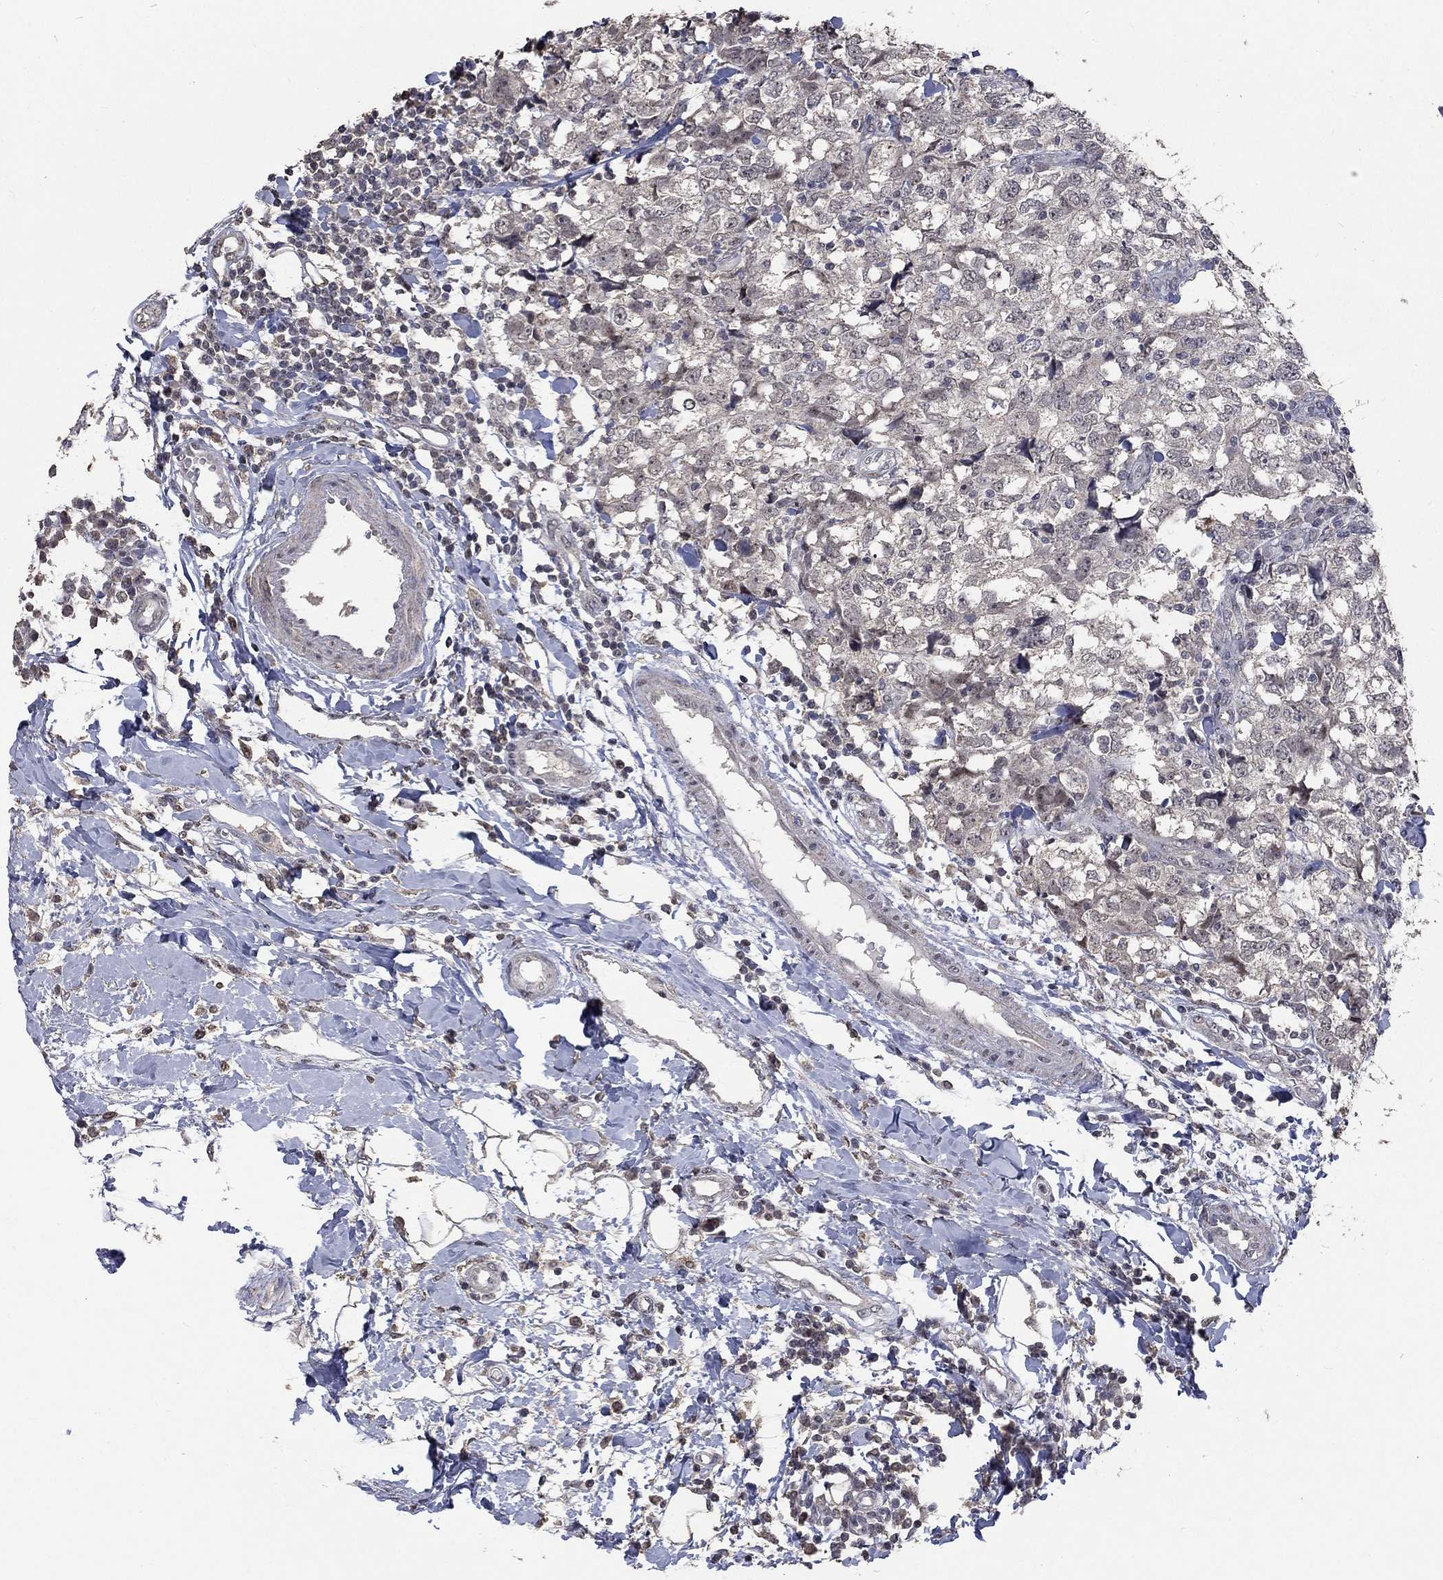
{"staining": {"intensity": "negative", "quantity": "none", "location": "none"}, "tissue": "breast cancer", "cell_type": "Tumor cells", "image_type": "cancer", "snomed": [{"axis": "morphology", "description": "Duct carcinoma"}, {"axis": "topography", "description": "Breast"}], "caption": "This is an immunohistochemistry (IHC) photomicrograph of breast cancer. There is no staining in tumor cells.", "gene": "SPATA33", "patient": {"sex": "female", "age": 30}}